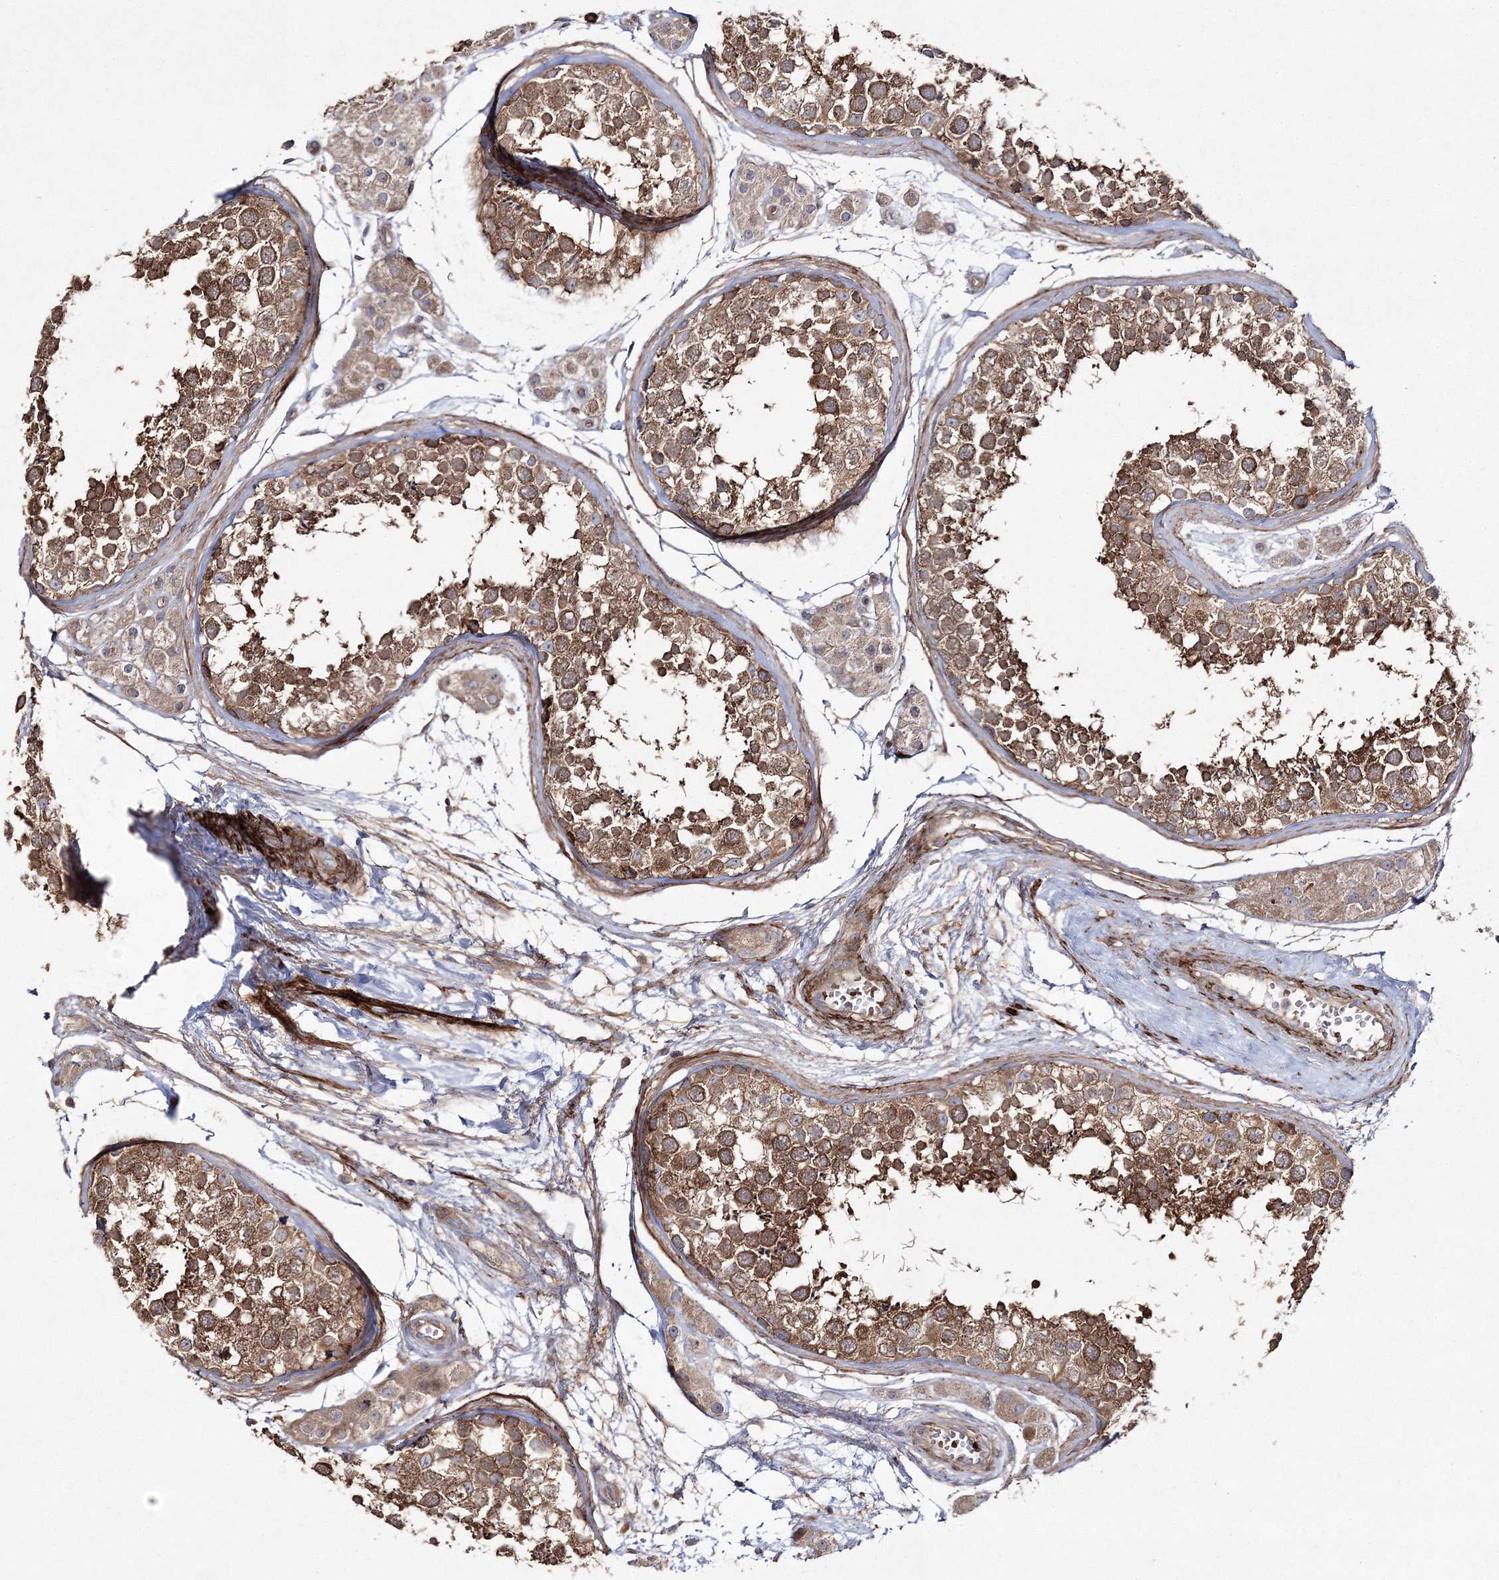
{"staining": {"intensity": "moderate", "quantity": ">75%", "location": "cytoplasmic/membranous"}, "tissue": "testis", "cell_type": "Cells in seminiferous ducts", "image_type": "normal", "snomed": [{"axis": "morphology", "description": "Normal tissue, NOS"}, {"axis": "topography", "description": "Testis"}], "caption": "Immunohistochemical staining of unremarkable testis demonstrates moderate cytoplasmic/membranous protein staining in about >75% of cells in seminiferous ducts. (IHC, brightfield microscopy, high magnification).", "gene": "ZSWIM6", "patient": {"sex": "male", "age": 56}}